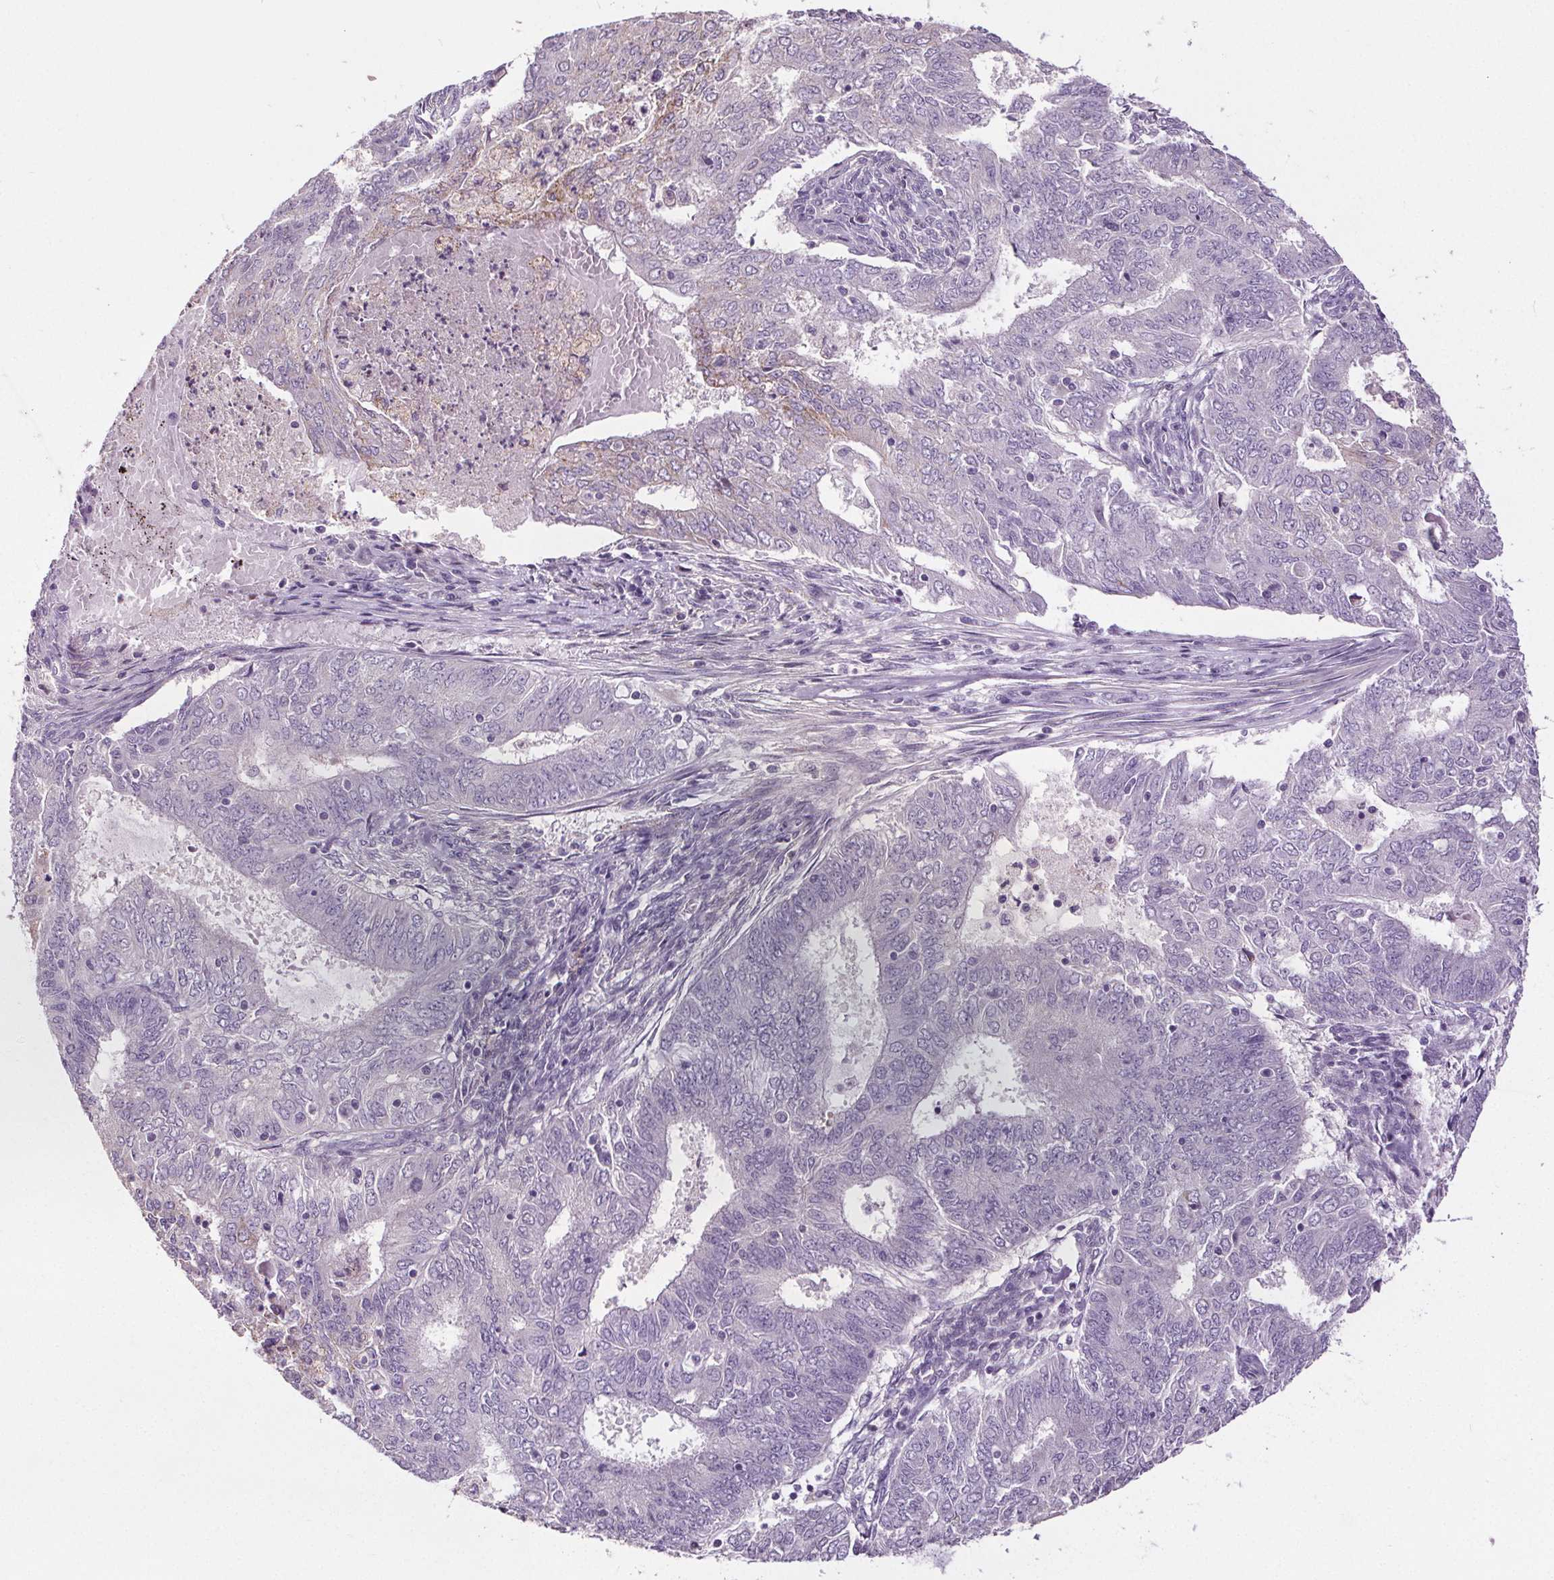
{"staining": {"intensity": "weak", "quantity": "<25%", "location": "cytoplasmic/membranous"}, "tissue": "endometrial cancer", "cell_type": "Tumor cells", "image_type": "cancer", "snomed": [{"axis": "morphology", "description": "Adenocarcinoma, NOS"}, {"axis": "topography", "description": "Endometrium"}], "caption": "Endometrial adenocarcinoma was stained to show a protein in brown. There is no significant staining in tumor cells.", "gene": "GPIHBP1", "patient": {"sex": "female", "age": 62}}